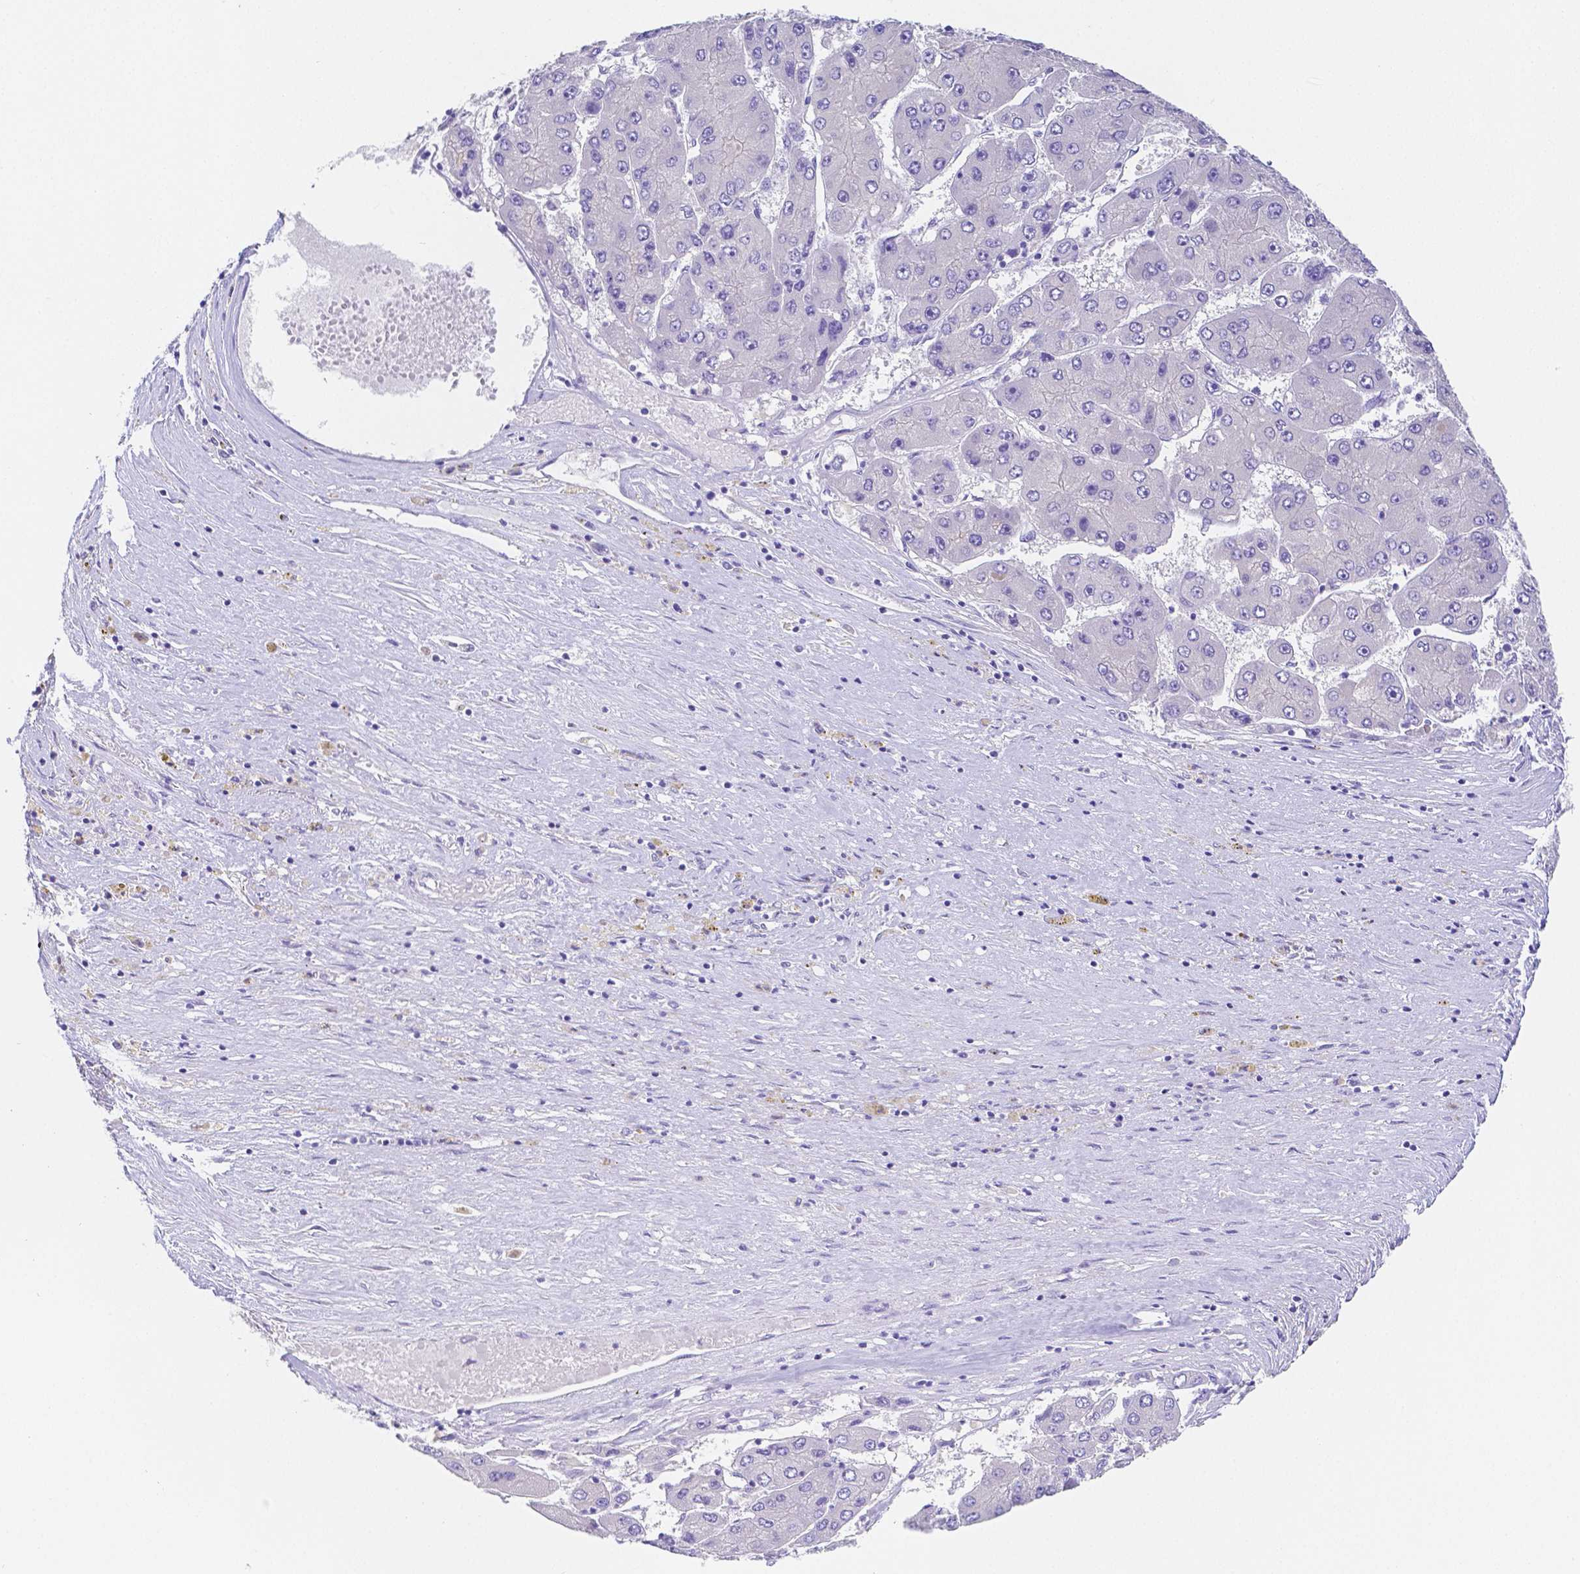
{"staining": {"intensity": "negative", "quantity": "none", "location": "none"}, "tissue": "liver cancer", "cell_type": "Tumor cells", "image_type": "cancer", "snomed": [{"axis": "morphology", "description": "Carcinoma, Hepatocellular, NOS"}, {"axis": "topography", "description": "Liver"}], "caption": "Liver cancer was stained to show a protein in brown. There is no significant staining in tumor cells.", "gene": "ZG16B", "patient": {"sex": "female", "age": 61}}